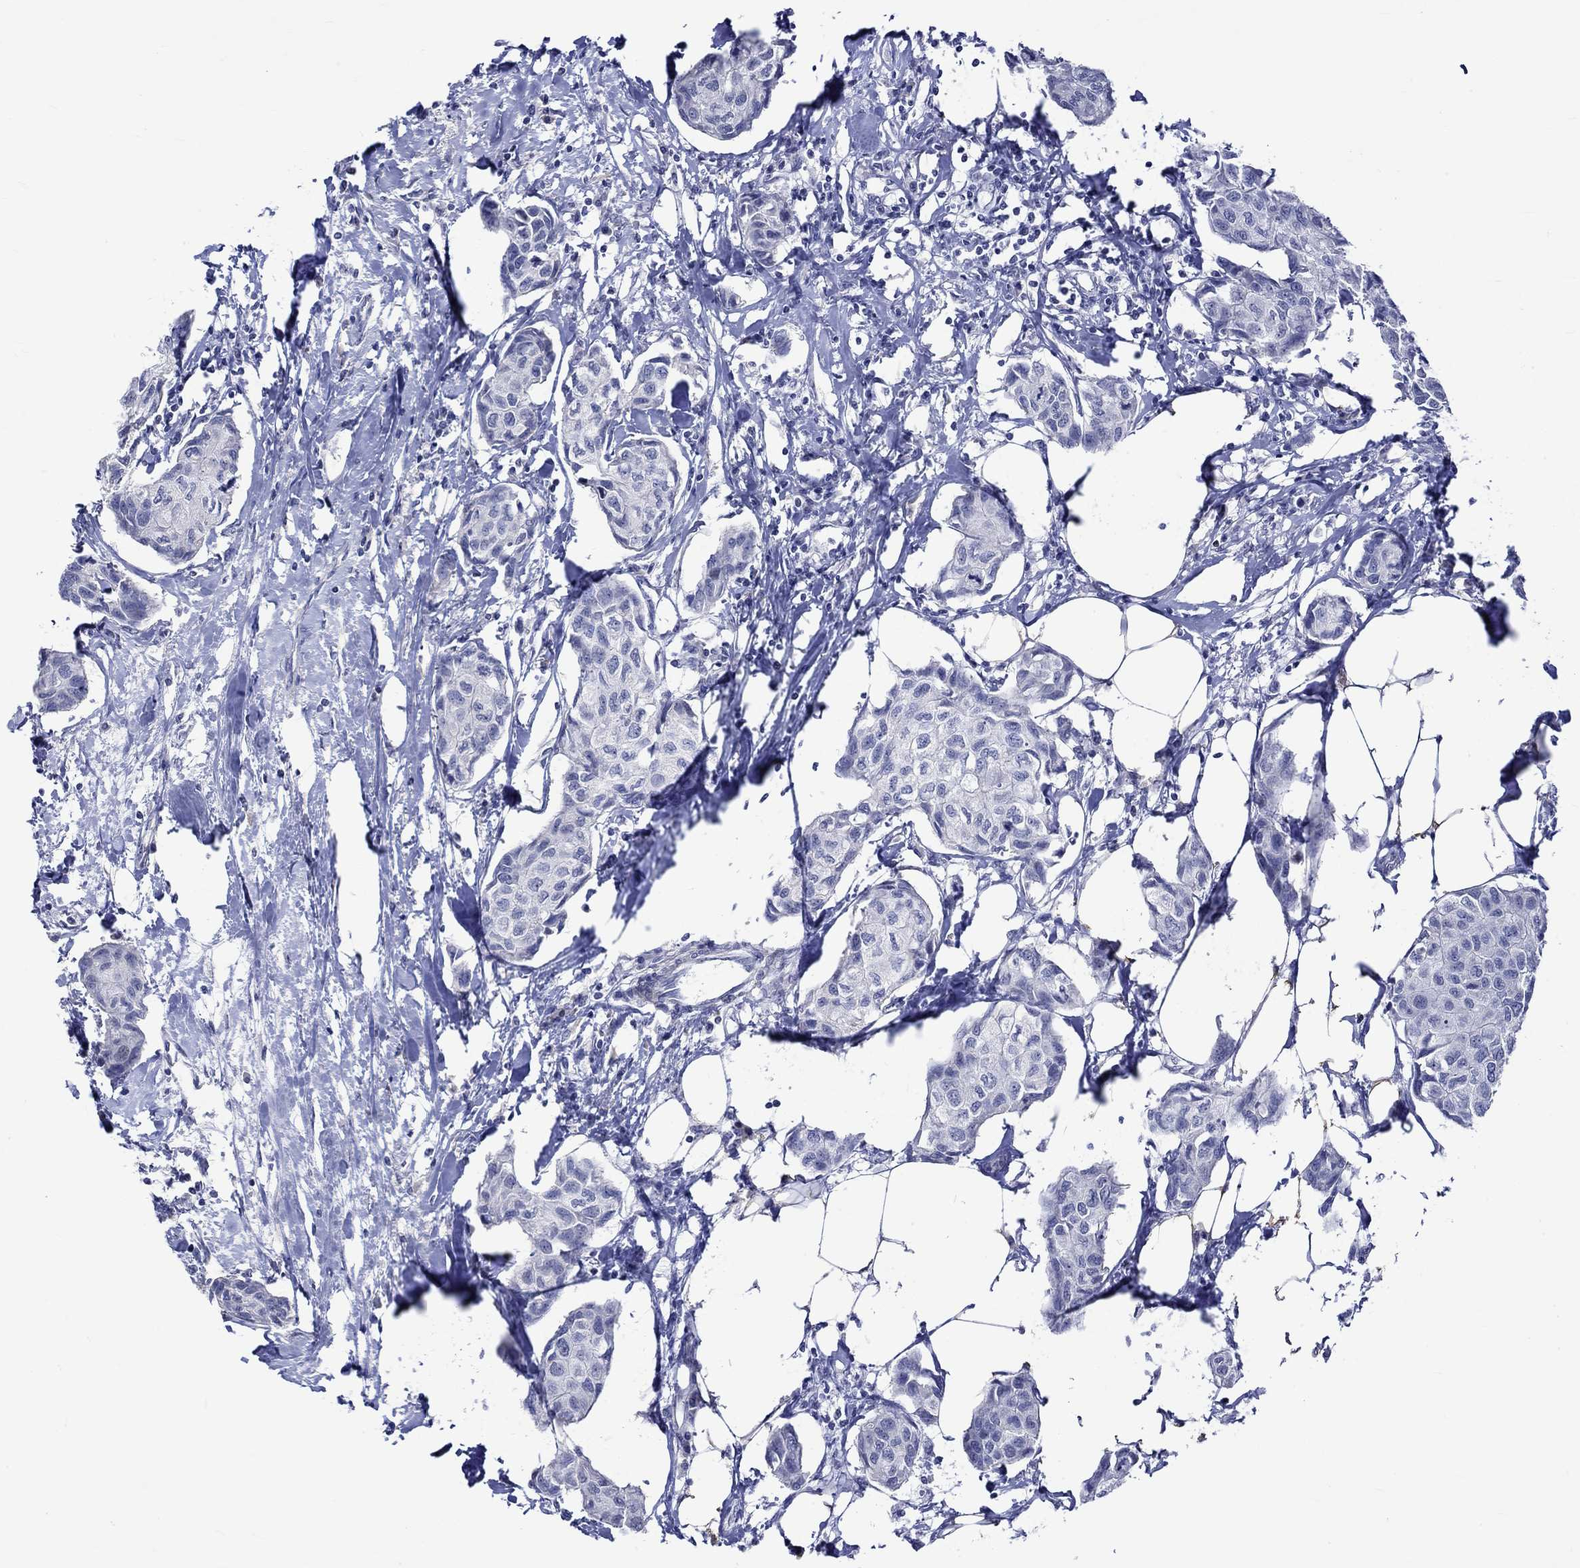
{"staining": {"intensity": "negative", "quantity": "none", "location": "none"}, "tissue": "breast cancer", "cell_type": "Tumor cells", "image_type": "cancer", "snomed": [{"axis": "morphology", "description": "Duct carcinoma"}, {"axis": "topography", "description": "Breast"}], "caption": "This is an IHC photomicrograph of breast intraductal carcinoma. There is no staining in tumor cells.", "gene": "CRYAB", "patient": {"sex": "female", "age": 80}}